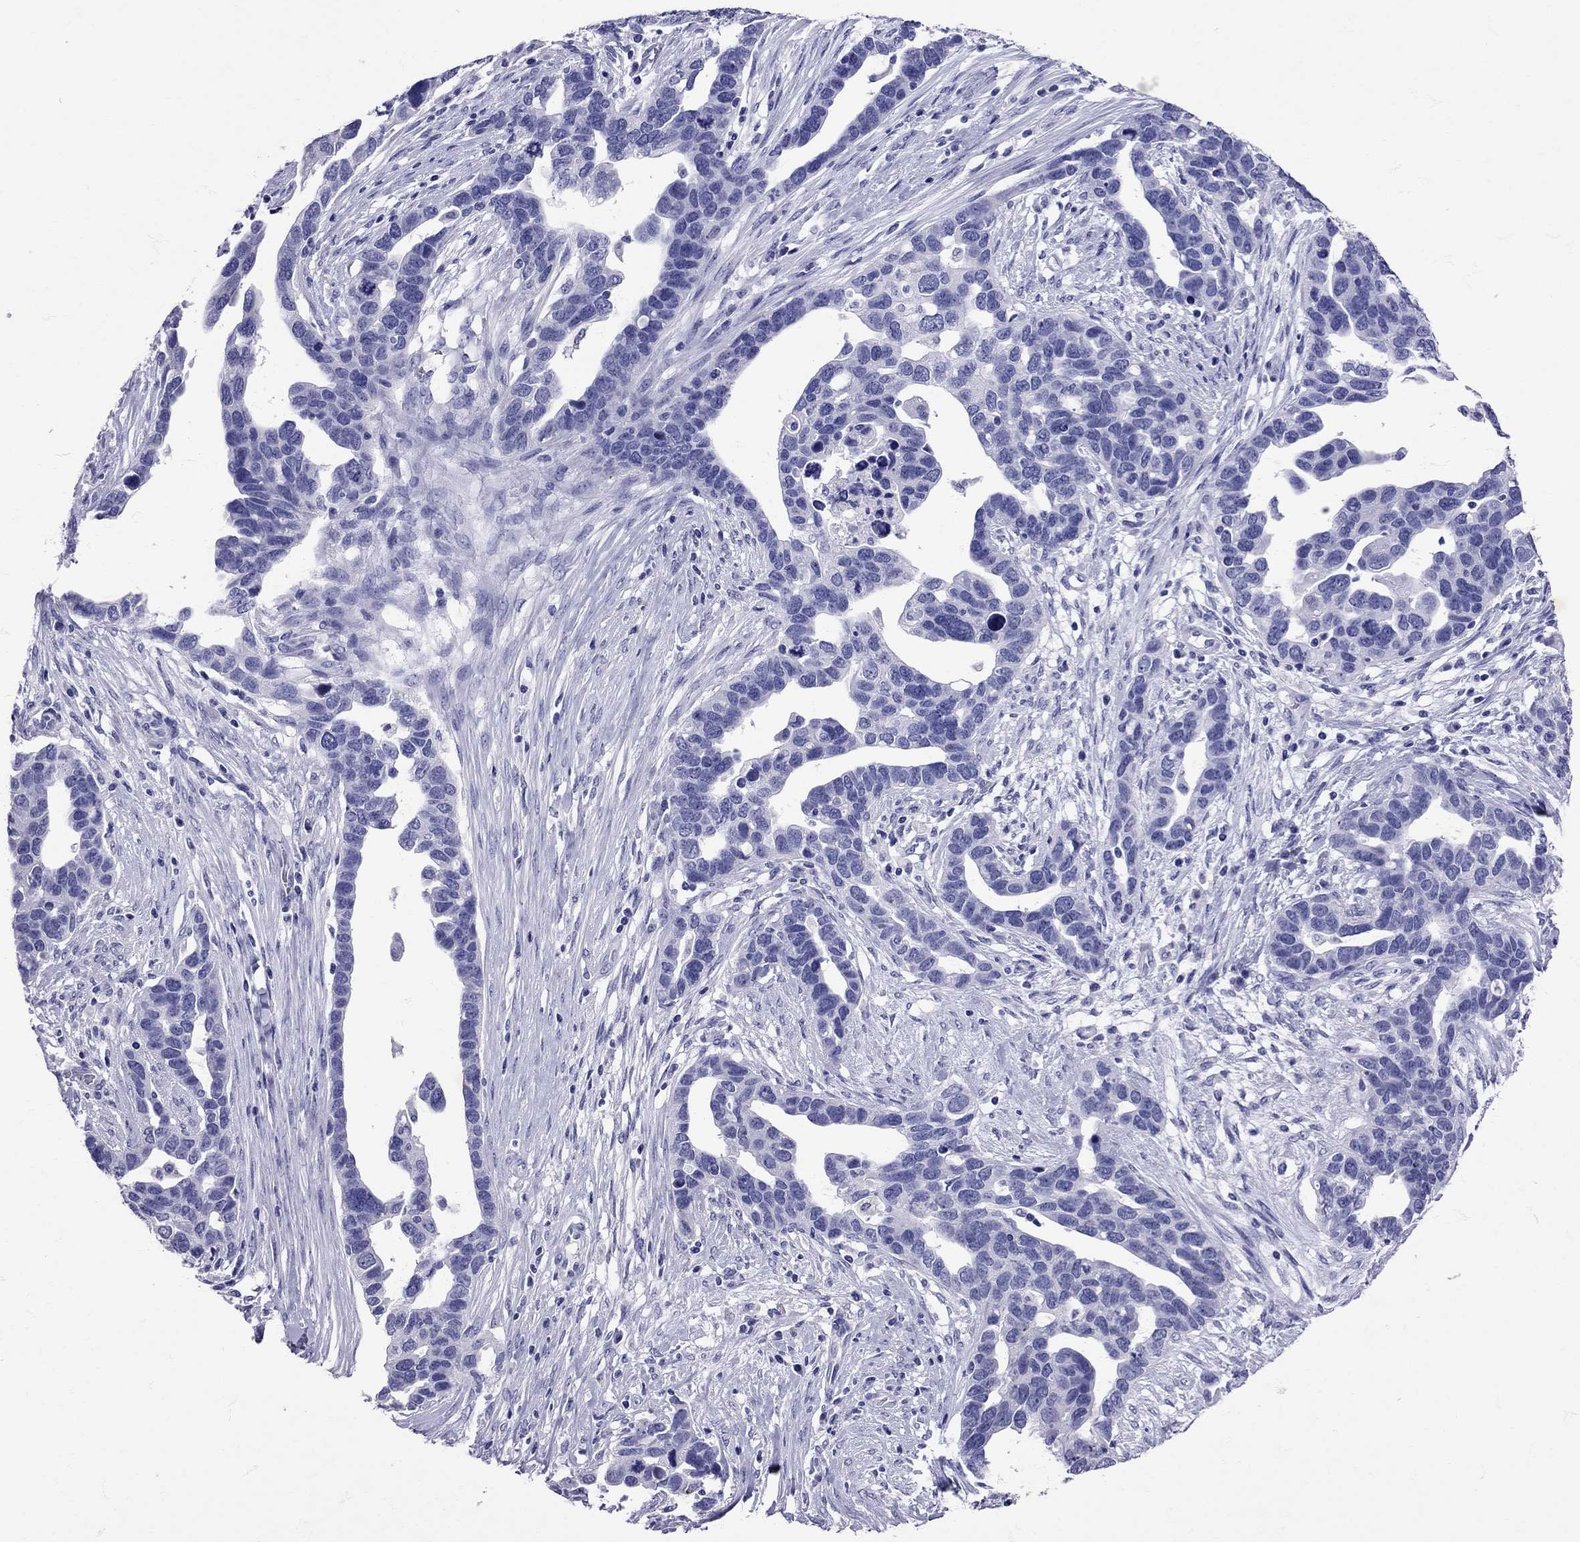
{"staining": {"intensity": "negative", "quantity": "none", "location": "none"}, "tissue": "ovarian cancer", "cell_type": "Tumor cells", "image_type": "cancer", "snomed": [{"axis": "morphology", "description": "Cystadenocarcinoma, serous, NOS"}, {"axis": "topography", "description": "Ovary"}], "caption": "High power microscopy photomicrograph of an immunohistochemistry micrograph of ovarian cancer (serous cystadenocarcinoma), revealing no significant expression in tumor cells. (Brightfield microscopy of DAB (3,3'-diaminobenzidine) IHC at high magnification).", "gene": "AVP", "patient": {"sex": "female", "age": 54}}